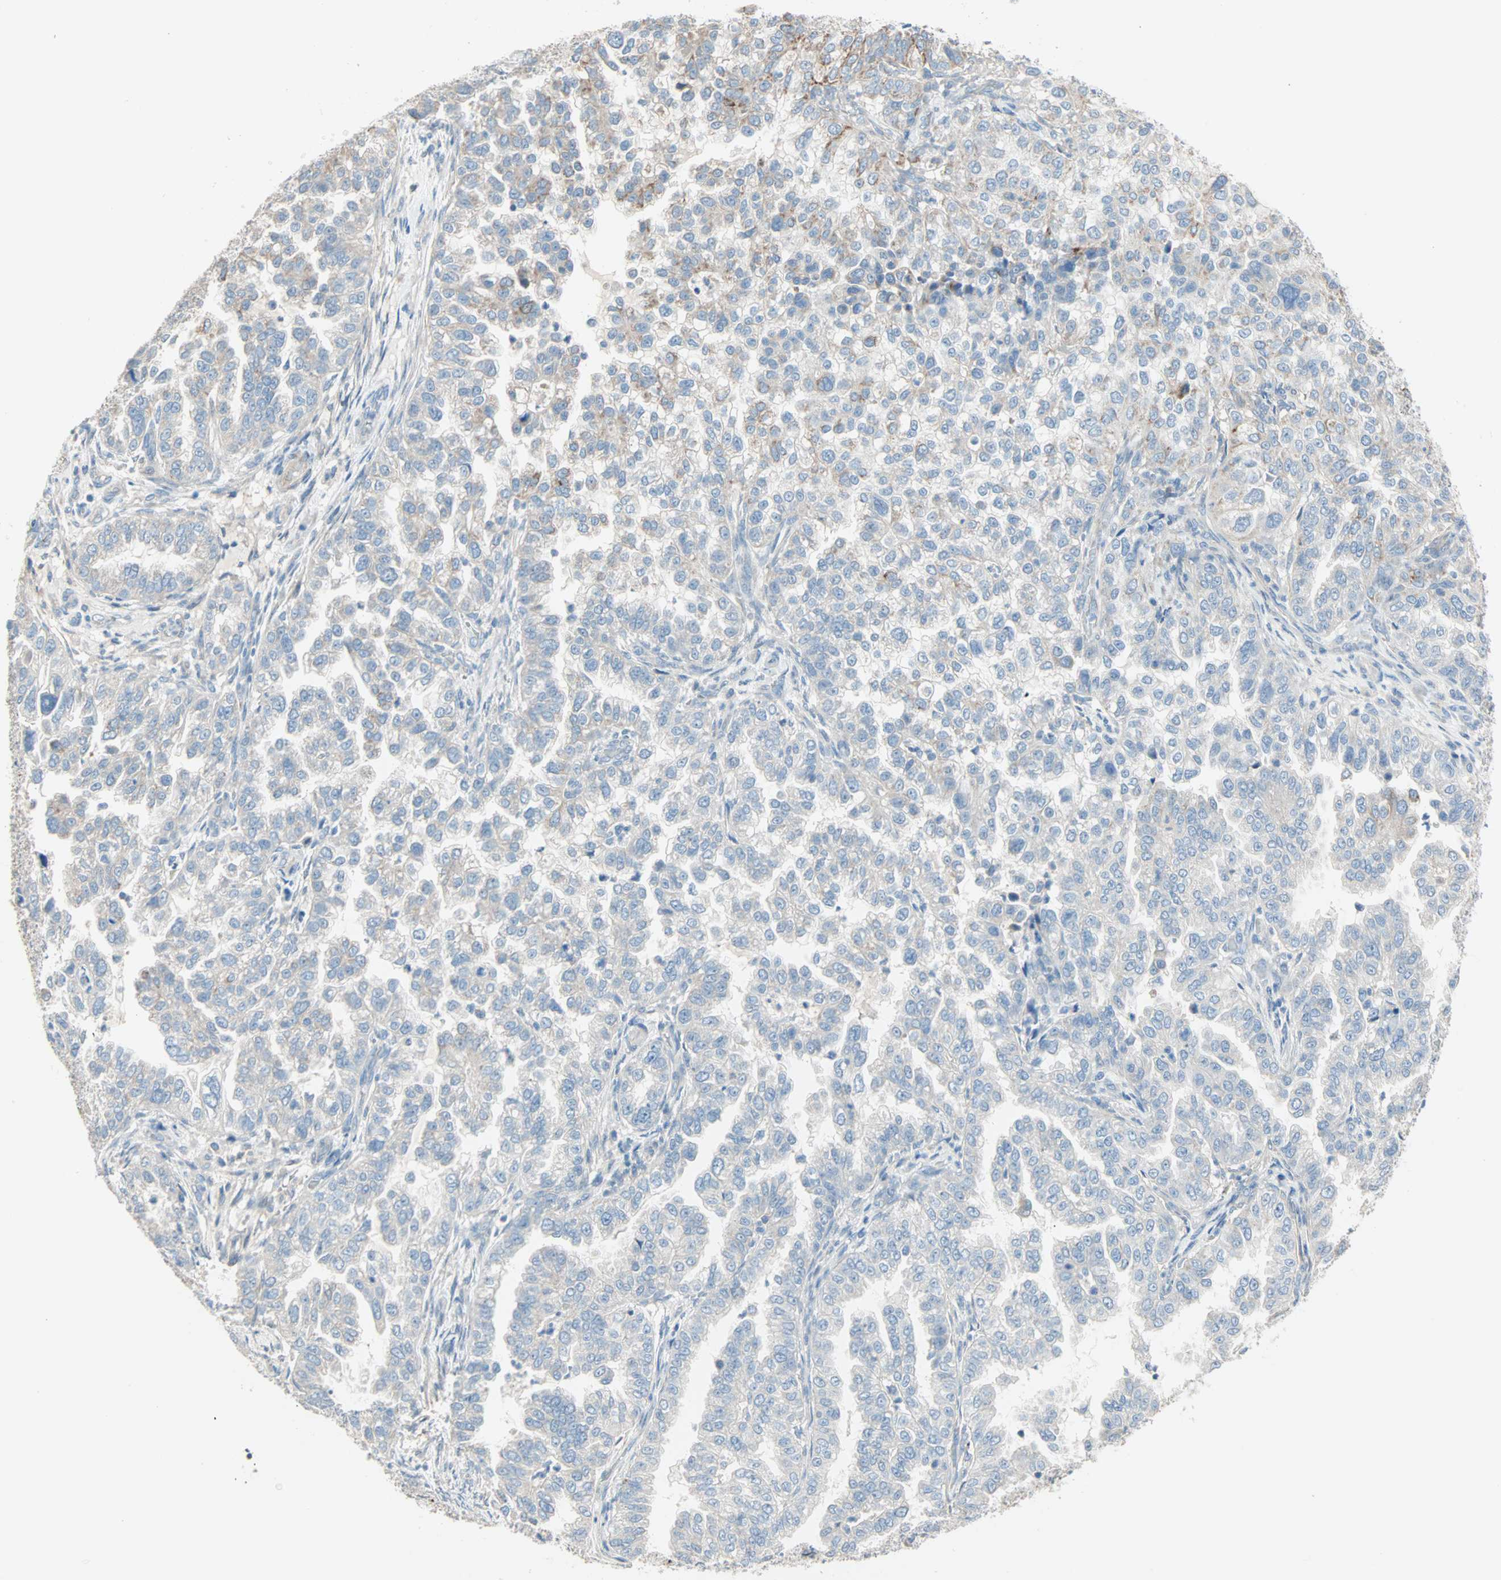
{"staining": {"intensity": "weak", "quantity": "<25%", "location": "cytoplasmic/membranous"}, "tissue": "endometrial cancer", "cell_type": "Tumor cells", "image_type": "cancer", "snomed": [{"axis": "morphology", "description": "Adenocarcinoma, NOS"}, {"axis": "topography", "description": "Endometrium"}], "caption": "Endometrial cancer (adenocarcinoma) was stained to show a protein in brown. There is no significant expression in tumor cells.", "gene": "ACVRL1", "patient": {"sex": "female", "age": 85}}